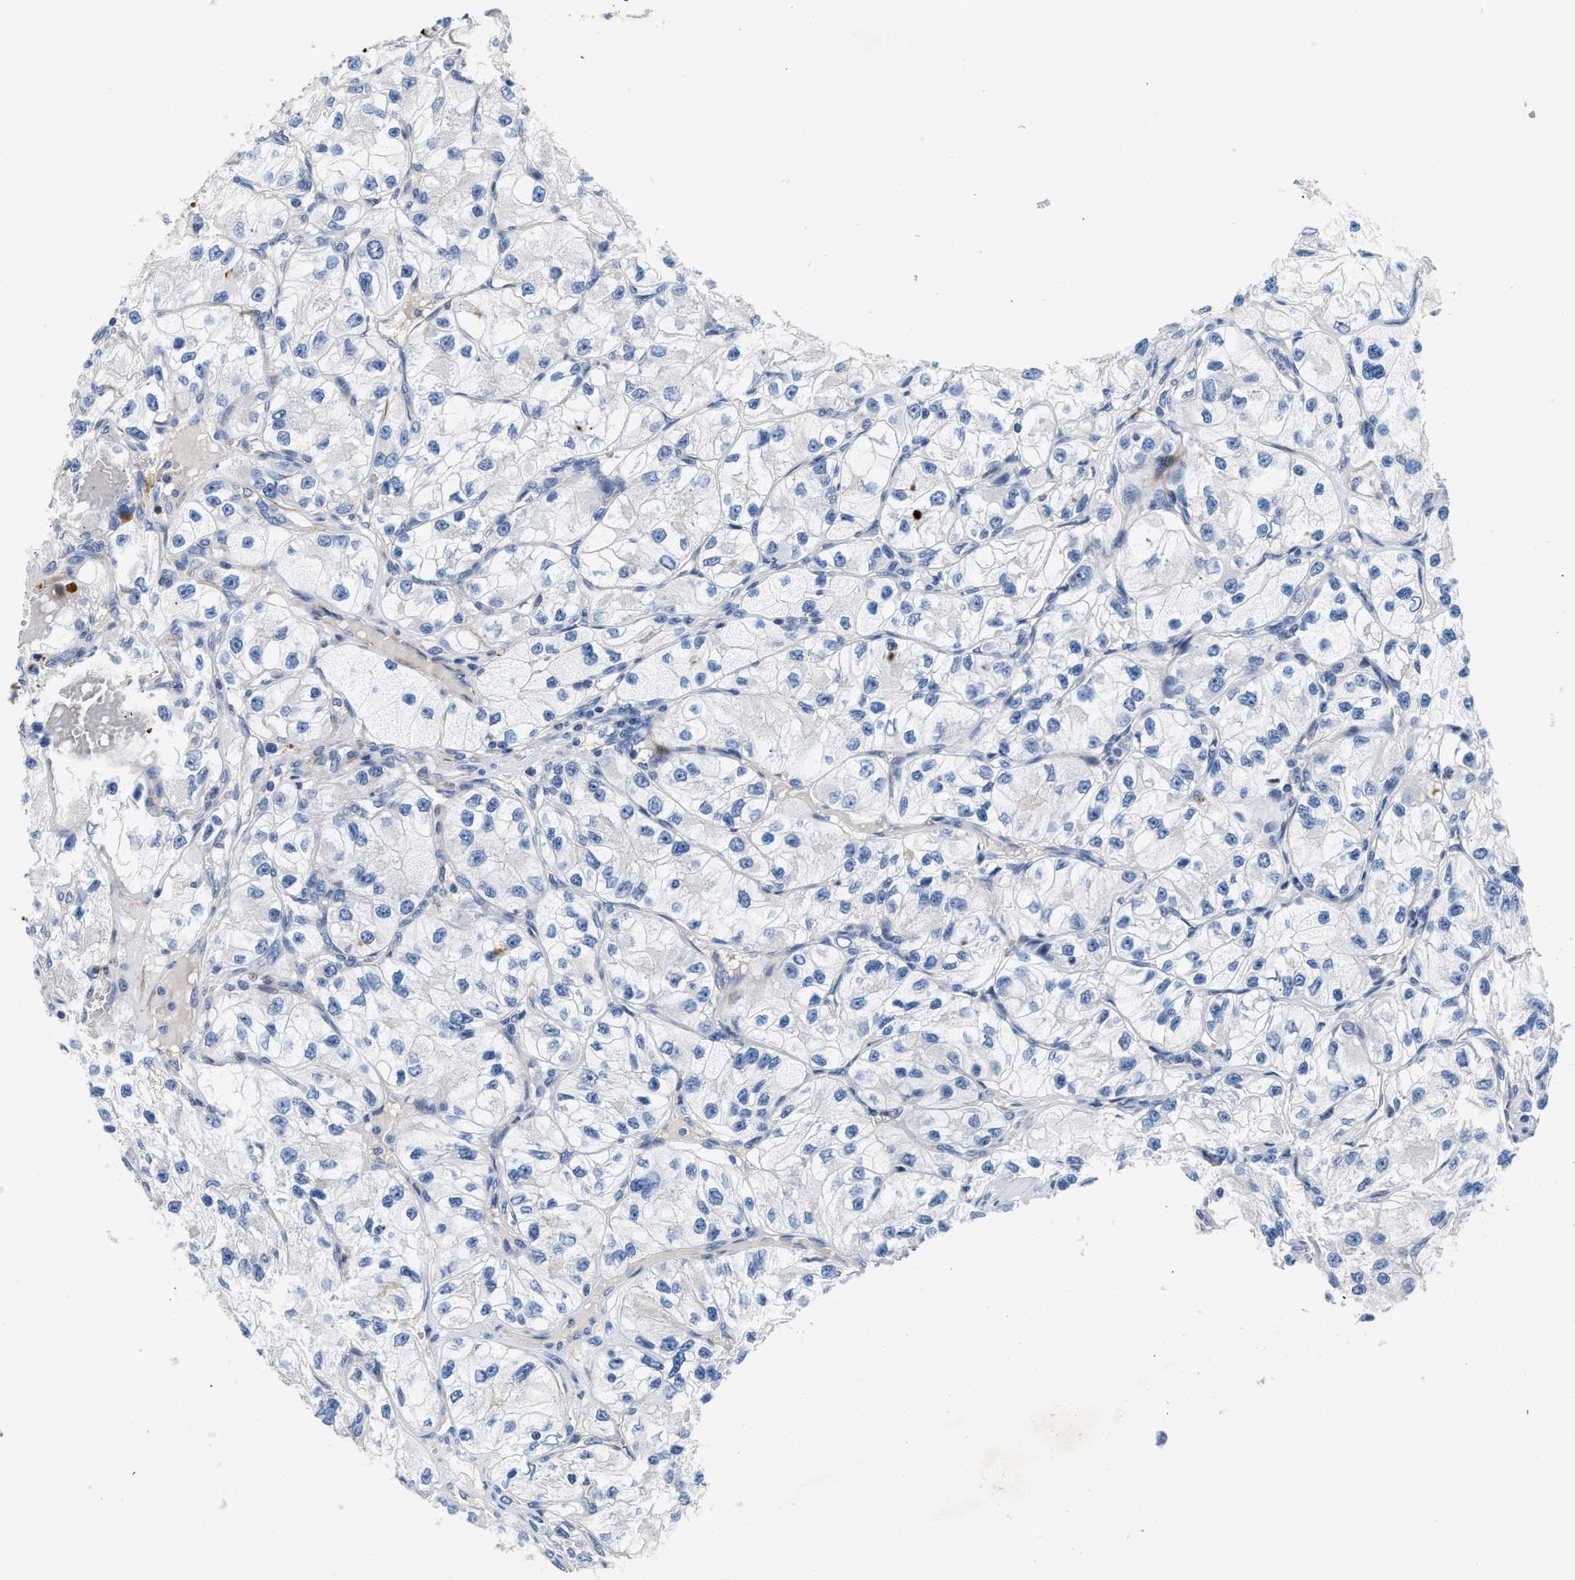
{"staining": {"intensity": "negative", "quantity": "none", "location": "none"}, "tissue": "renal cancer", "cell_type": "Tumor cells", "image_type": "cancer", "snomed": [{"axis": "morphology", "description": "Adenocarcinoma, NOS"}, {"axis": "topography", "description": "Kidney"}], "caption": "Tumor cells are negative for brown protein staining in adenocarcinoma (renal).", "gene": "IL17RC", "patient": {"sex": "female", "age": 57}}